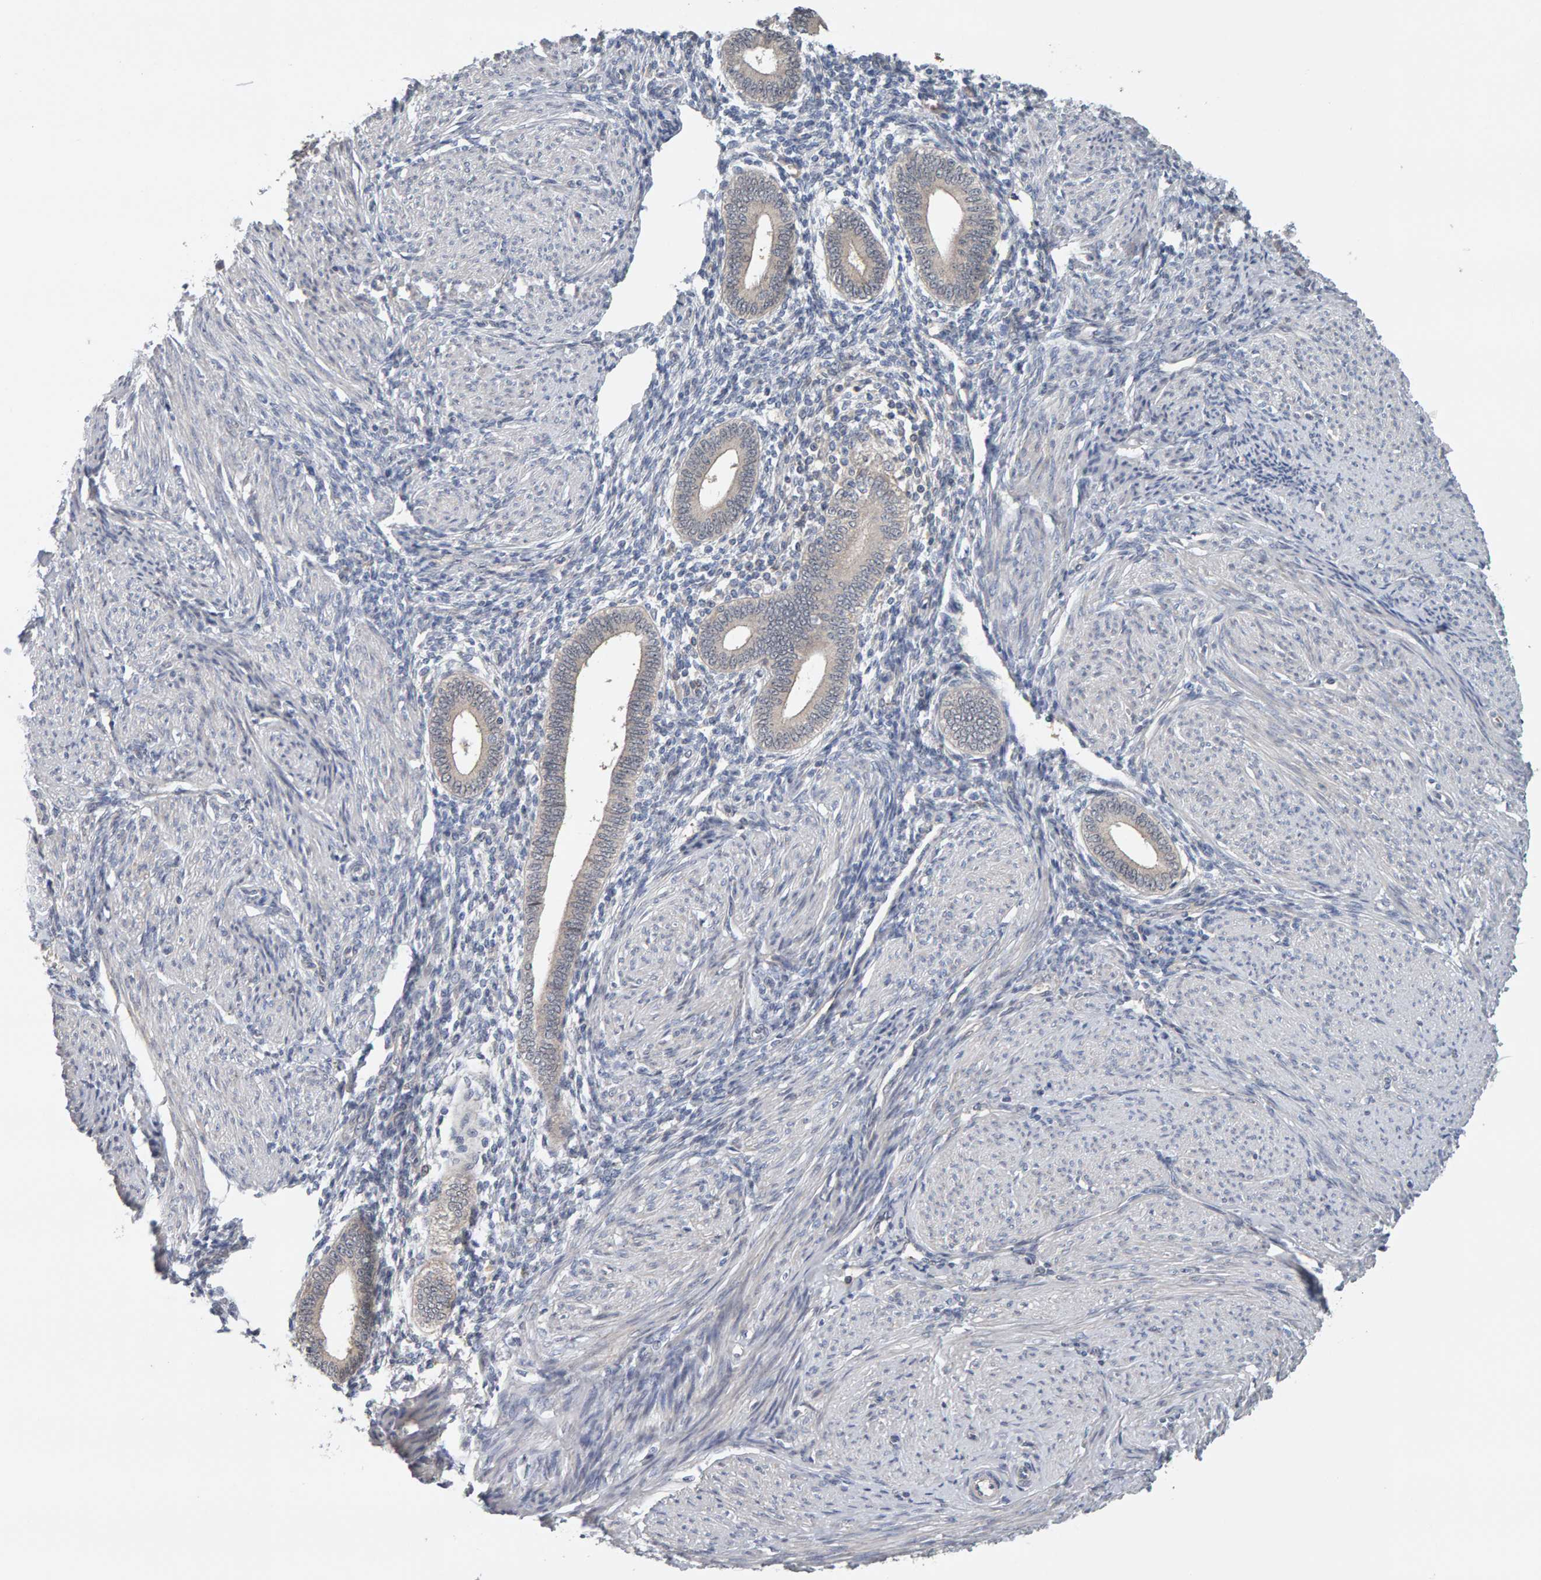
{"staining": {"intensity": "negative", "quantity": "none", "location": "none"}, "tissue": "endometrium", "cell_type": "Cells in endometrial stroma", "image_type": "normal", "snomed": [{"axis": "morphology", "description": "Normal tissue, NOS"}, {"axis": "topography", "description": "Endometrium"}], "caption": "Immunohistochemistry (IHC) histopathology image of normal endometrium: human endometrium stained with DAB (3,3'-diaminobenzidine) exhibits no significant protein expression in cells in endometrial stroma. (Stains: DAB IHC with hematoxylin counter stain, Microscopy: brightfield microscopy at high magnification).", "gene": "GFUS", "patient": {"sex": "female", "age": 42}}